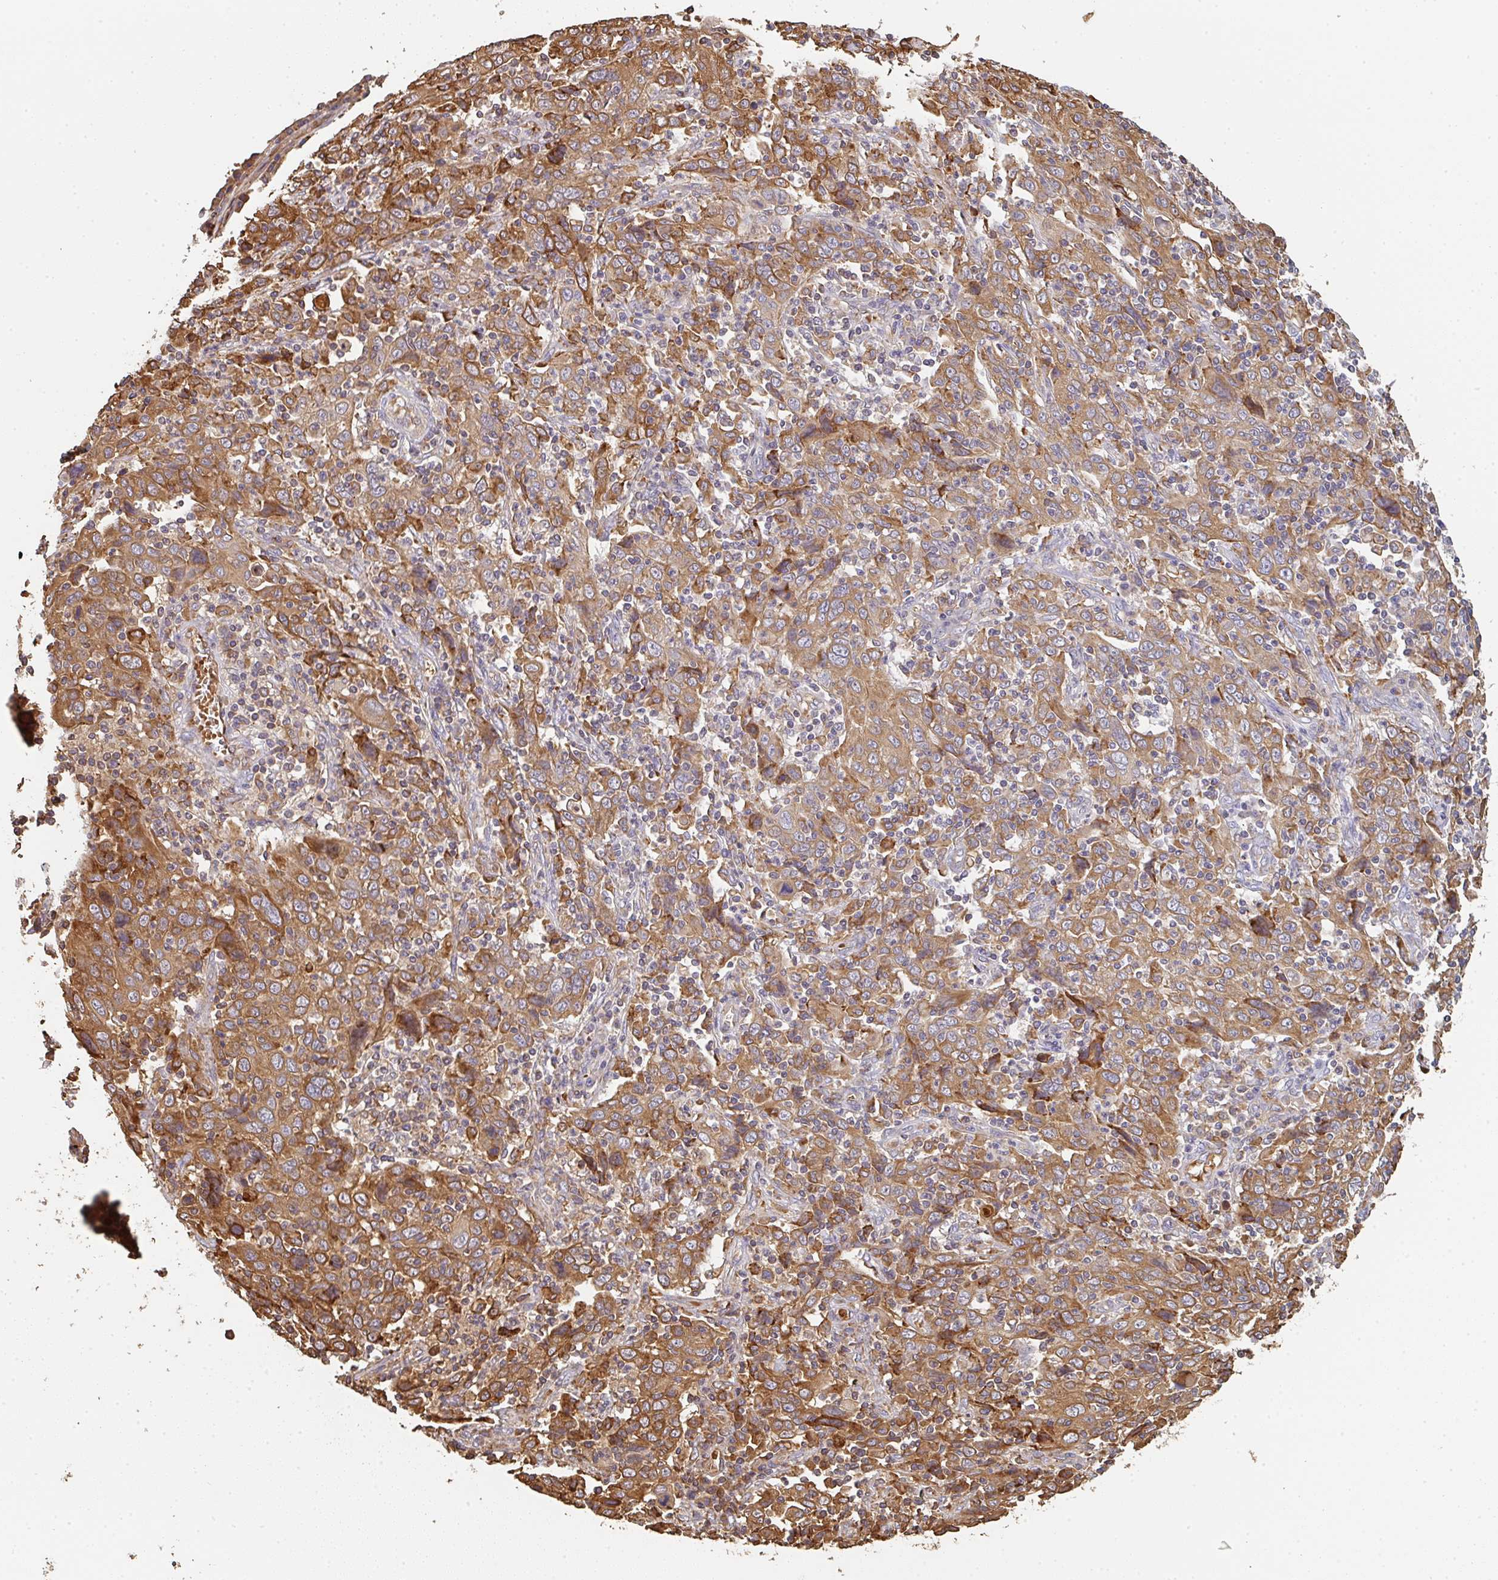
{"staining": {"intensity": "moderate", "quantity": ">75%", "location": "cytoplasmic/membranous"}, "tissue": "cervical cancer", "cell_type": "Tumor cells", "image_type": "cancer", "snomed": [{"axis": "morphology", "description": "Squamous cell carcinoma, NOS"}, {"axis": "topography", "description": "Cervix"}], "caption": "Cervical cancer (squamous cell carcinoma) stained with DAB immunohistochemistry (IHC) demonstrates medium levels of moderate cytoplasmic/membranous staining in about >75% of tumor cells.", "gene": "POLG", "patient": {"sex": "female", "age": 46}}